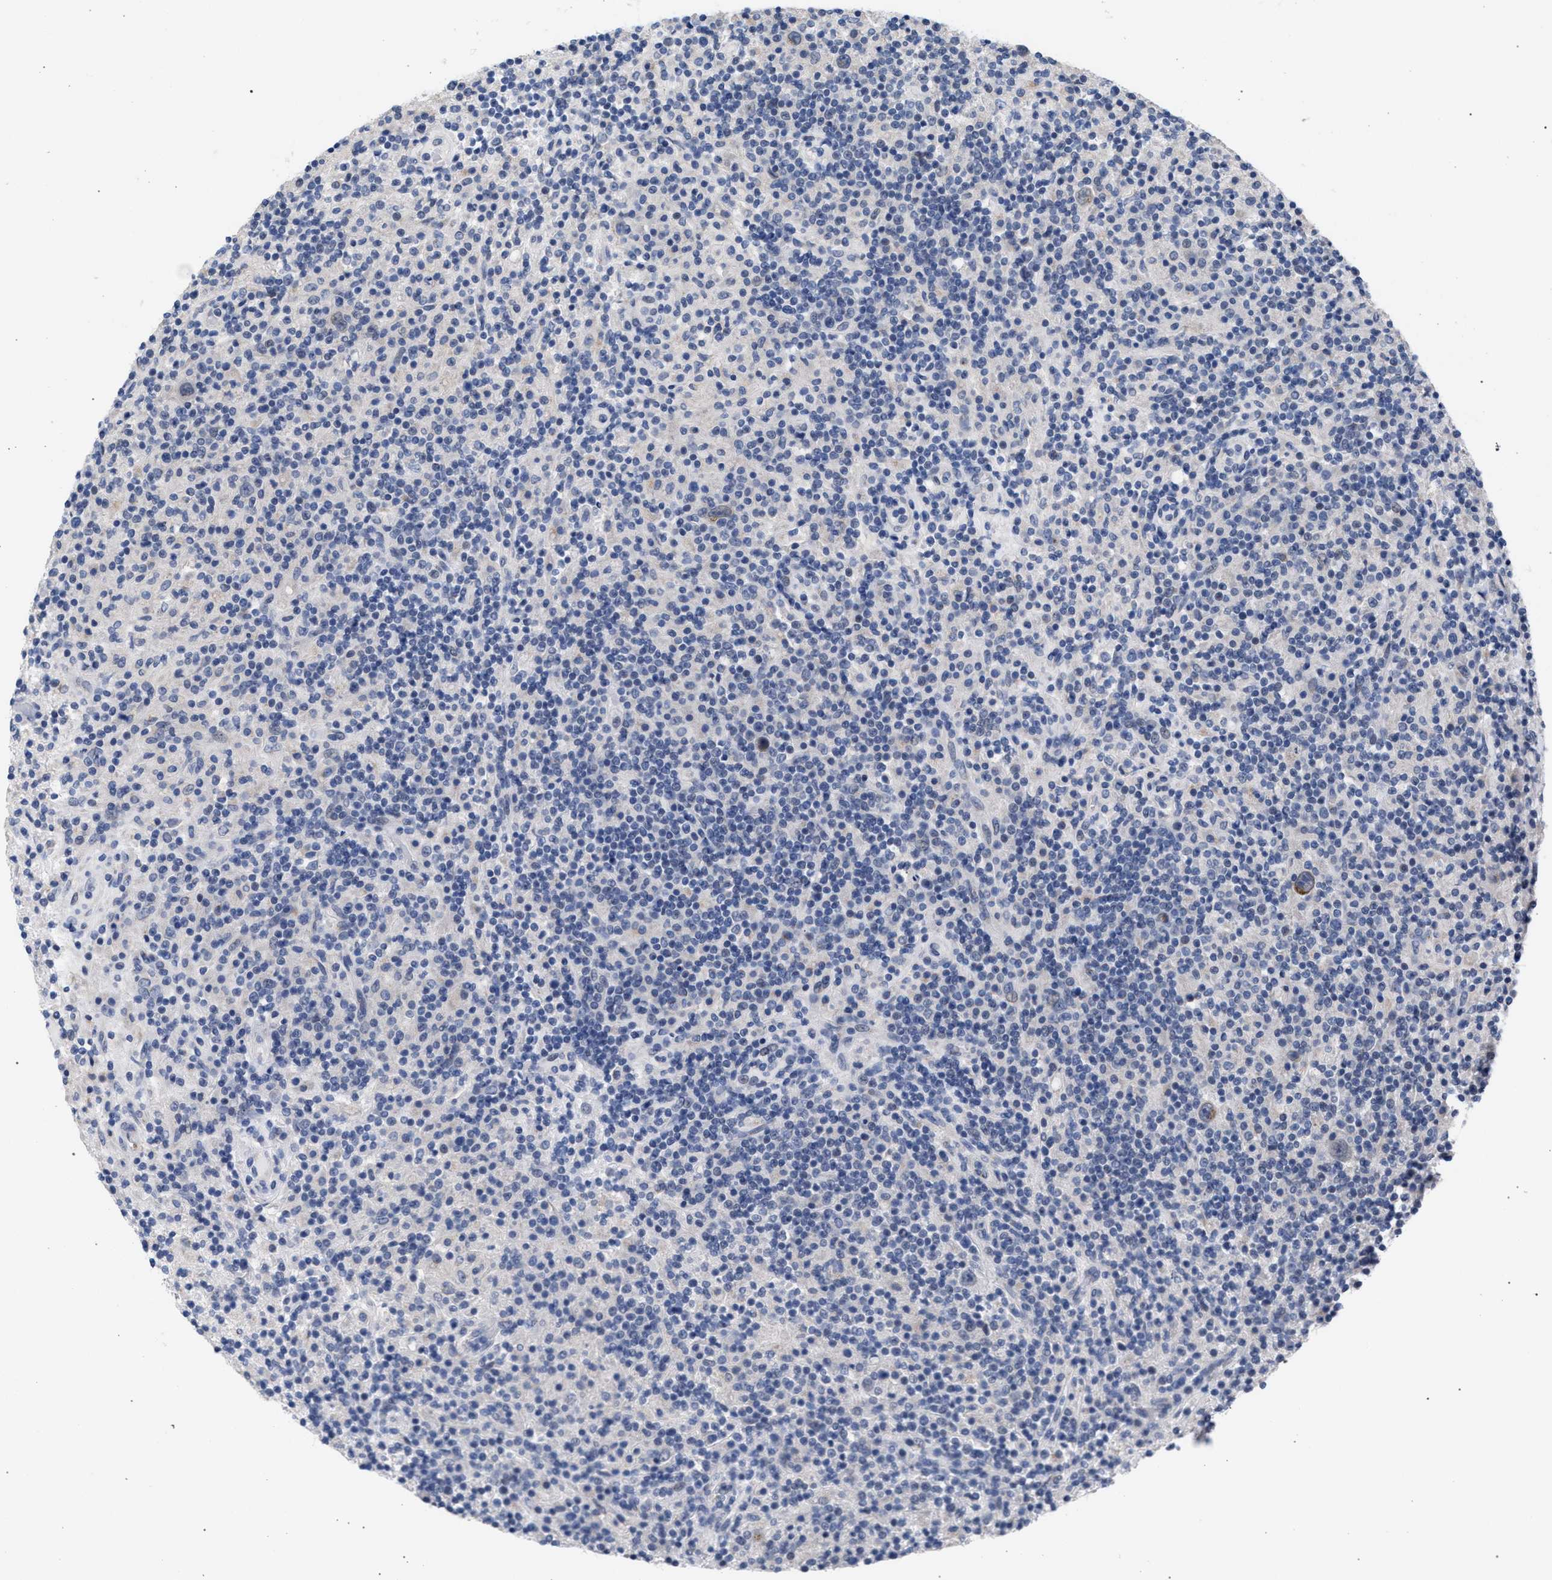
{"staining": {"intensity": "weak", "quantity": "<25%", "location": "cytoplasmic/membranous"}, "tissue": "lymphoma", "cell_type": "Tumor cells", "image_type": "cancer", "snomed": [{"axis": "morphology", "description": "Hodgkin's disease, NOS"}, {"axis": "topography", "description": "Lymph node"}], "caption": "The histopathology image shows no significant staining in tumor cells of Hodgkin's disease.", "gene": "GOLGA2", "patient": {"sex": "male", "age": 70}}